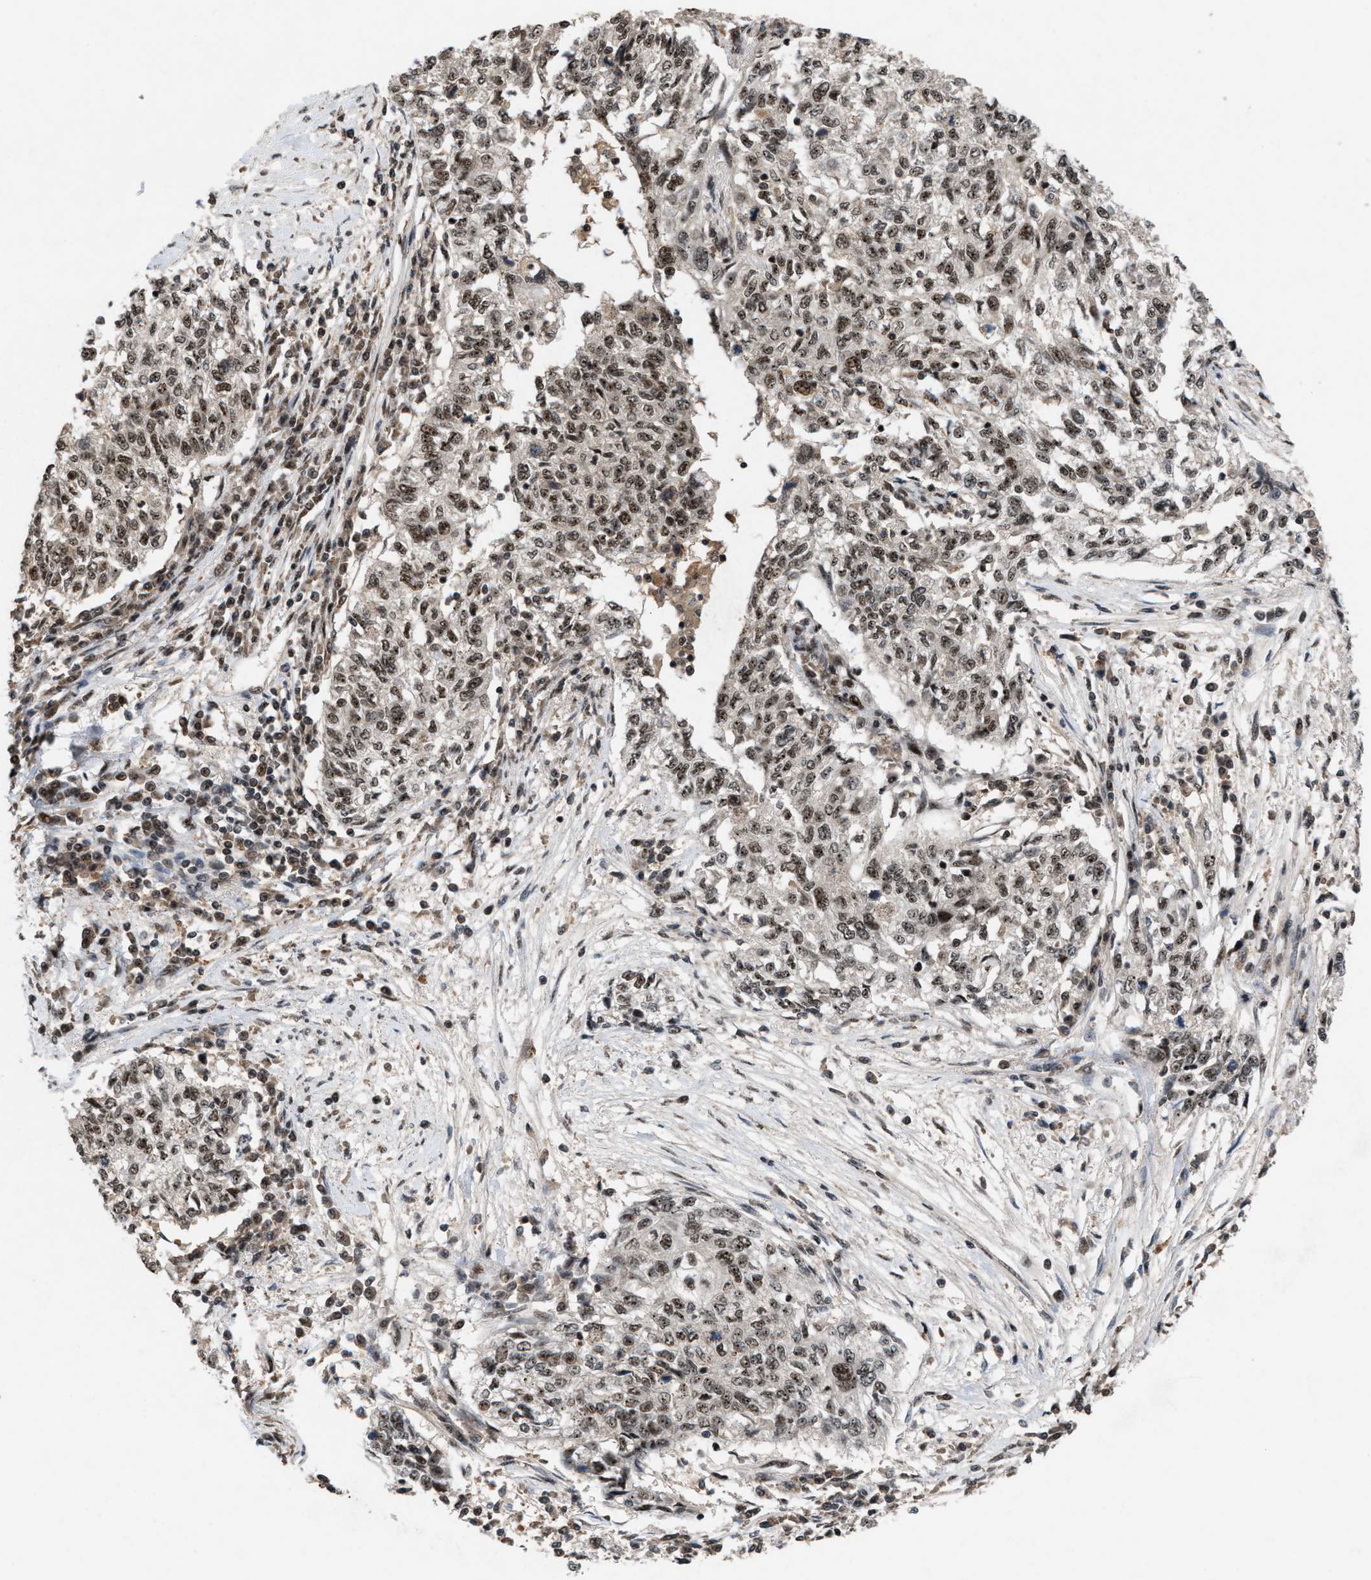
{"staining": {"intensity": "moderate", "quantity": ">75%", "location": "nuclear"}, "tissue": "cervical cancer", "cell_type": "Tumor cells", "image_type": "cancer", "snomed": [{"axis": "morphology", "description": "Squamous cell carcinoma, NOS"}, {"axis": "topography", "description": "Cervix"}], "caption": "Tumor cells exhibit moderate nuclear expression in about >75% of cells in cervical cancer.", "gene": "PRPF4", "patient": {"sex": "female", "age": 57}}